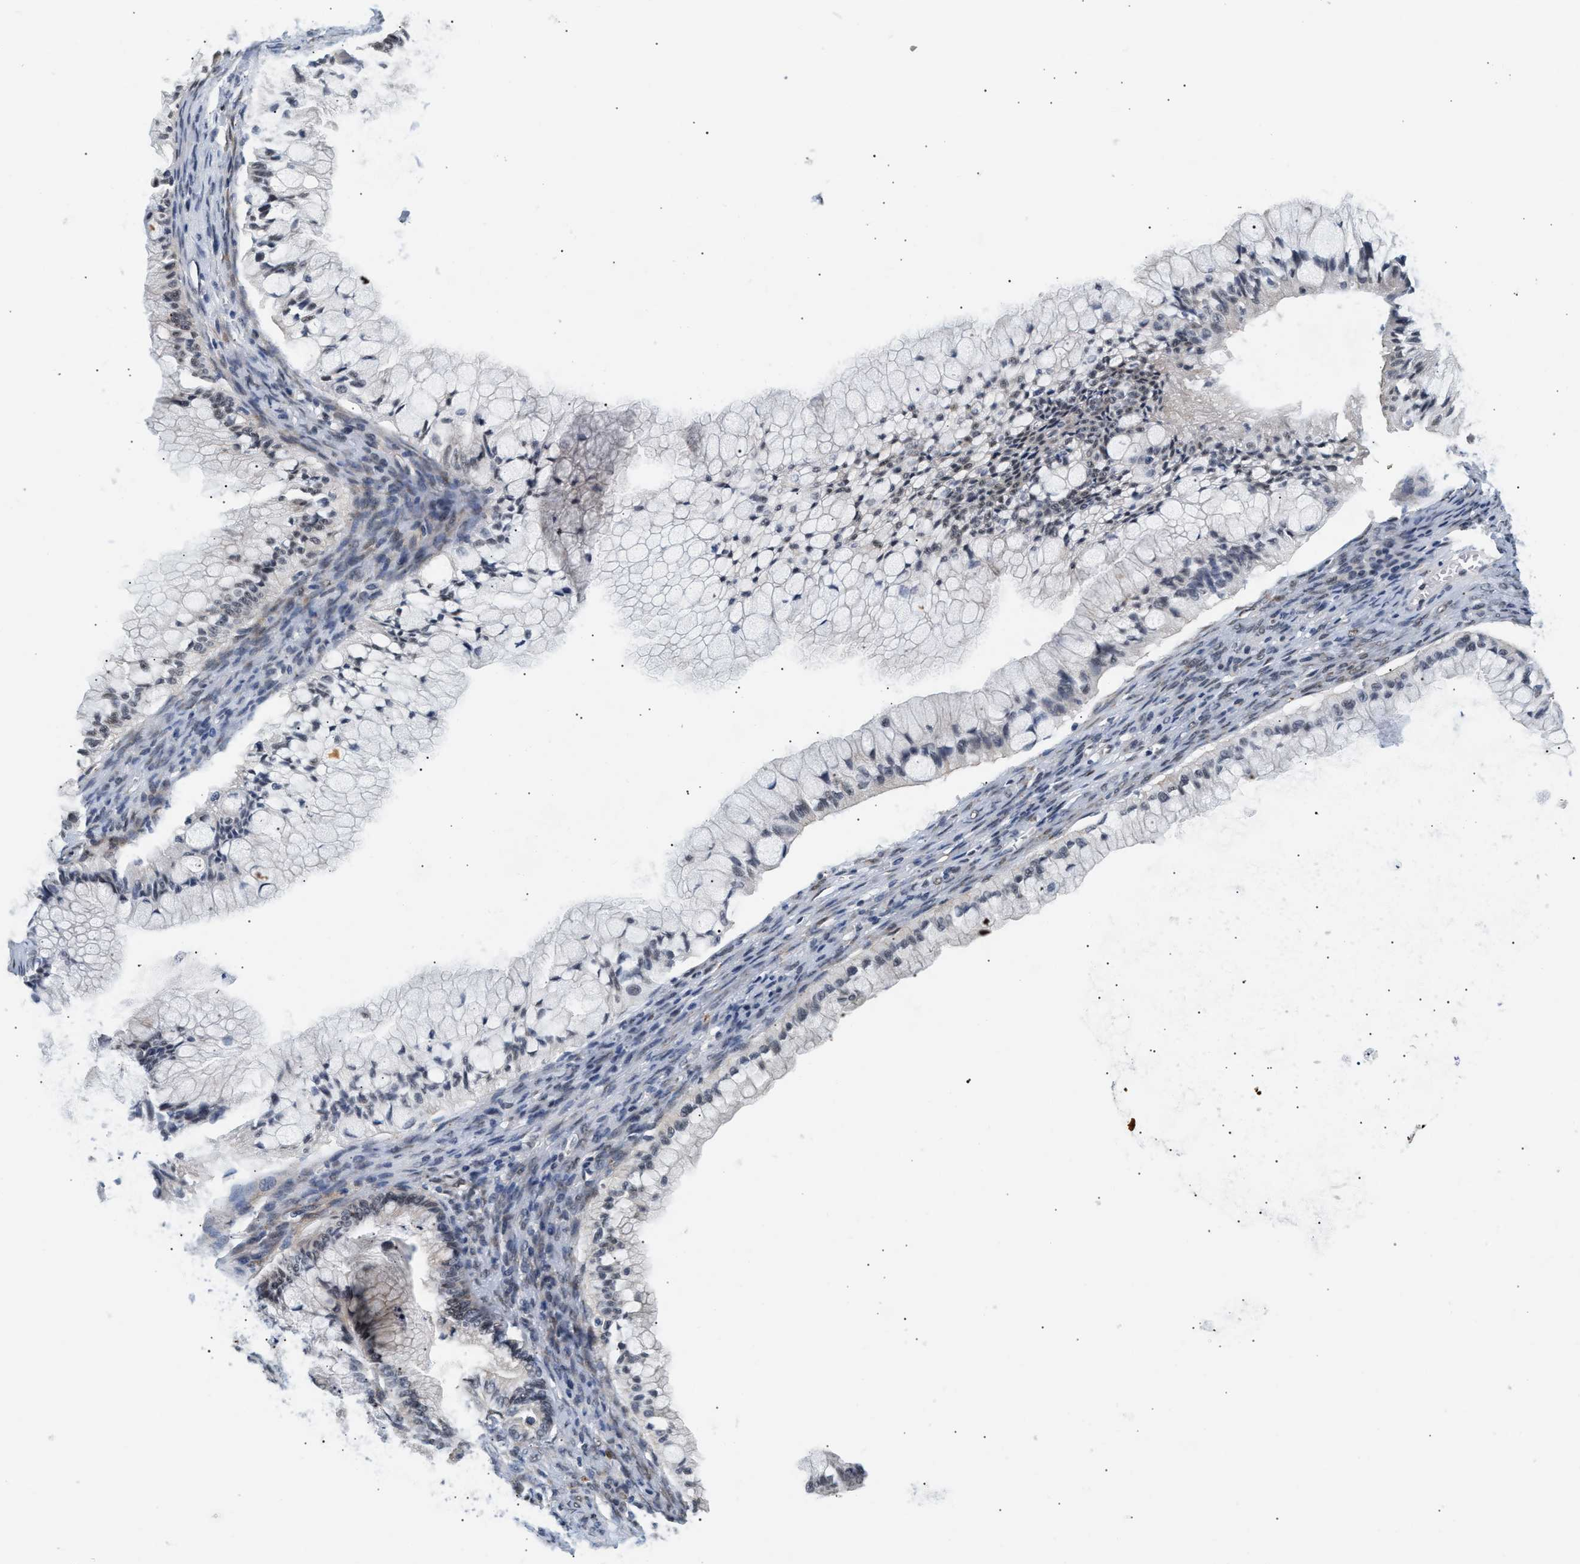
{"staining": {"intensity": "negative", "quantity": "none", "location": "none"}, "tissue": "ovarian cancer", "cell_type": "Tumor cells", "image_type": "cancer", "snomed": [{"axis": "morphology", "description": "Cystadenocarcinoma, mucinous, NOS"}, {"axis": "topography", "description": "Ovary"}], "caption": "DAB (3,3'-diaminobenzidine) immunohistochemical staining of ovarian cancer exhibits no significant expression in tumor cells.", "gene": "THOC1", "patient": {"sex": "female", "age": 57}}